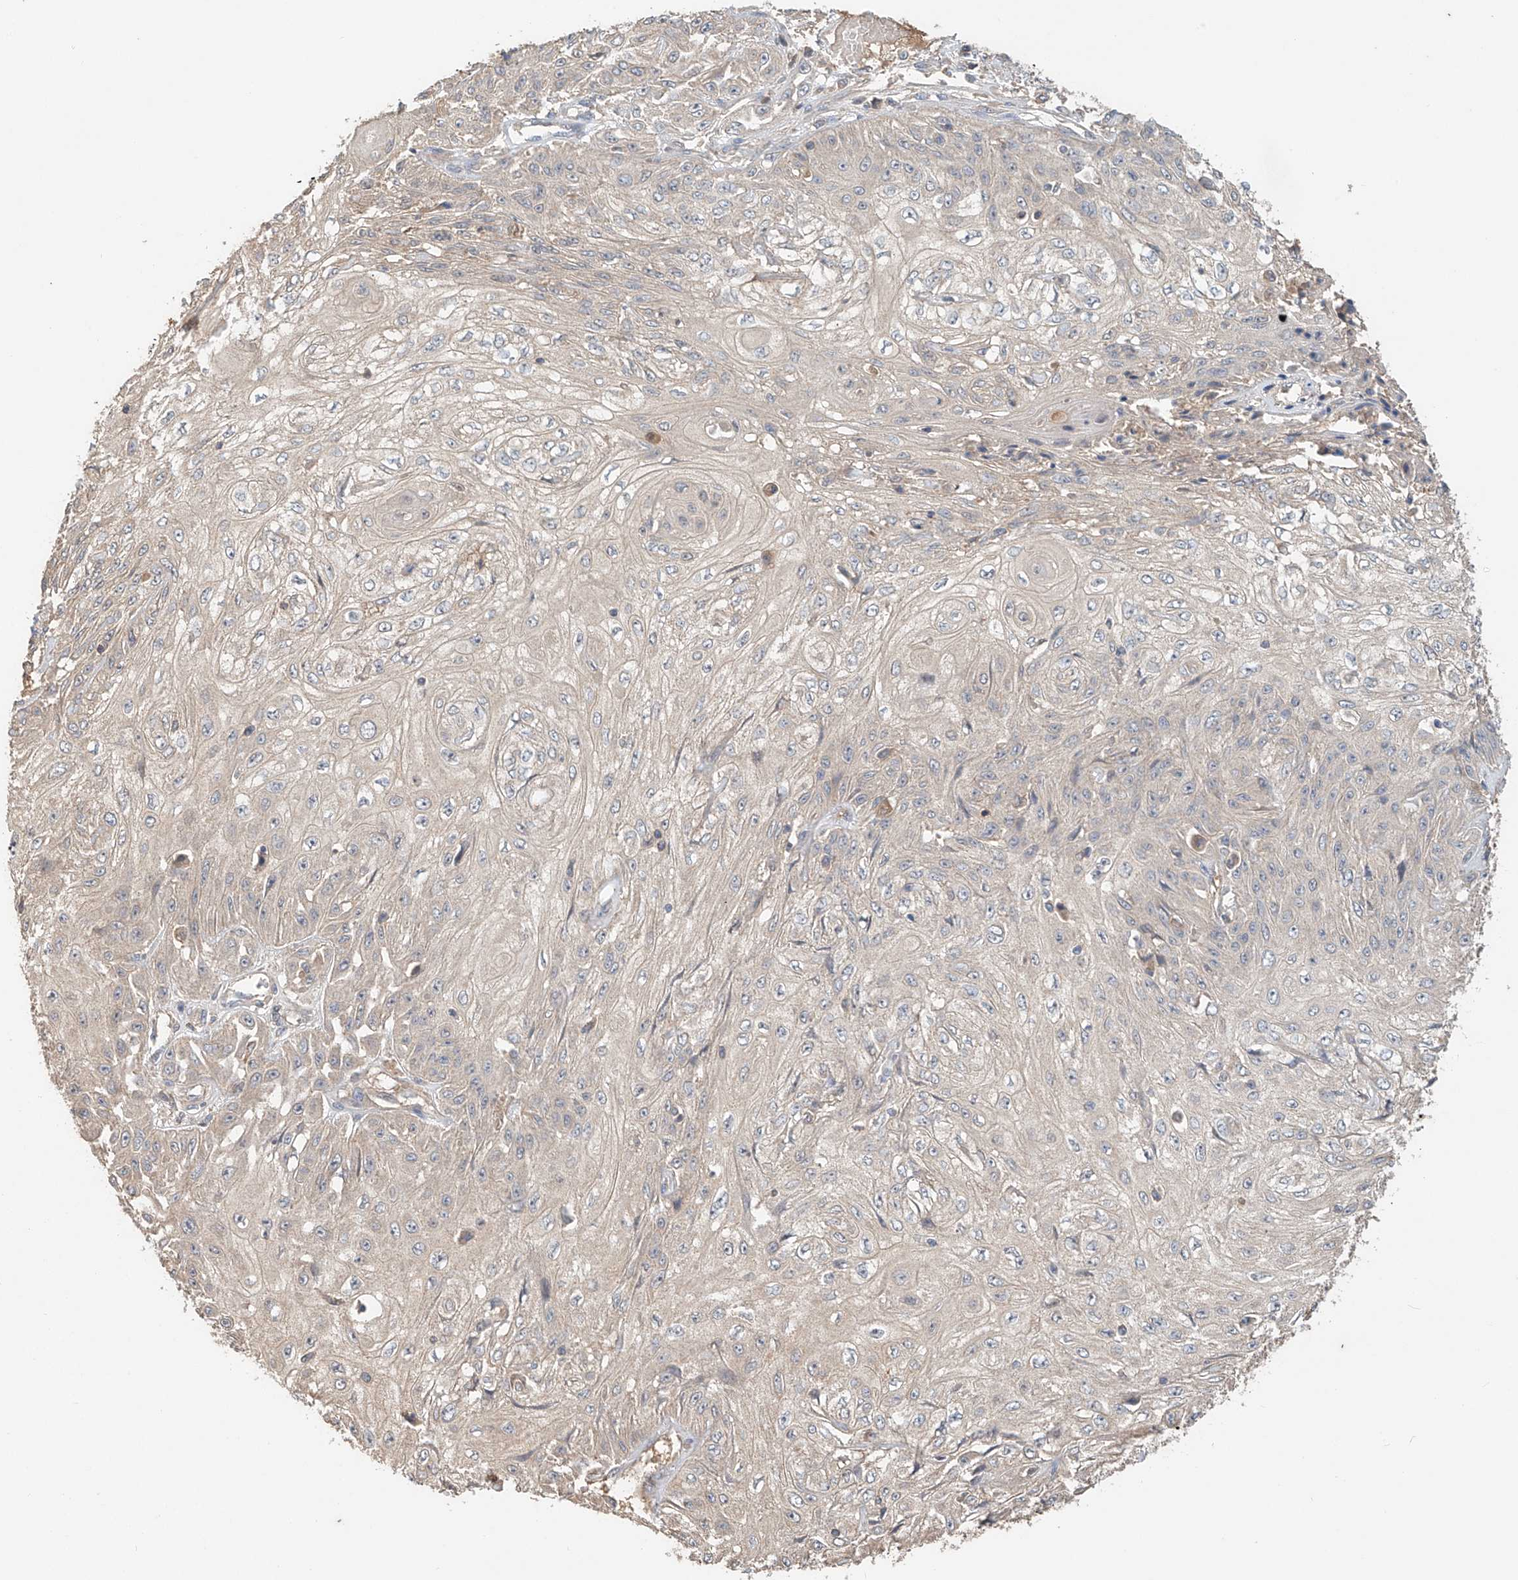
{"staining": {"intensity": "negative", "quantity": "none", "location": "none"}, "tissue": "skin cancer", "cell_type": "Tumor cells", "image_type": "cancer", "snomed": [{"axis": "morphology", "description": "Squamous cell carcinoma, NOS"}, {"axis": "morphology", "description": "Squamous cell carcinoma, metastatic, NOS"}, {"axis": "topography", "description": "Skin"}, {"axis": "topography", "description": "Lymph node"}], "caption": "Immunohistochemistry of skin cancer (metastatic squamous cell carcinoma) reveals no positivity in tumor cells.", "gene": "GNB1L", "patient": {"sex": "male", "age": 75}}